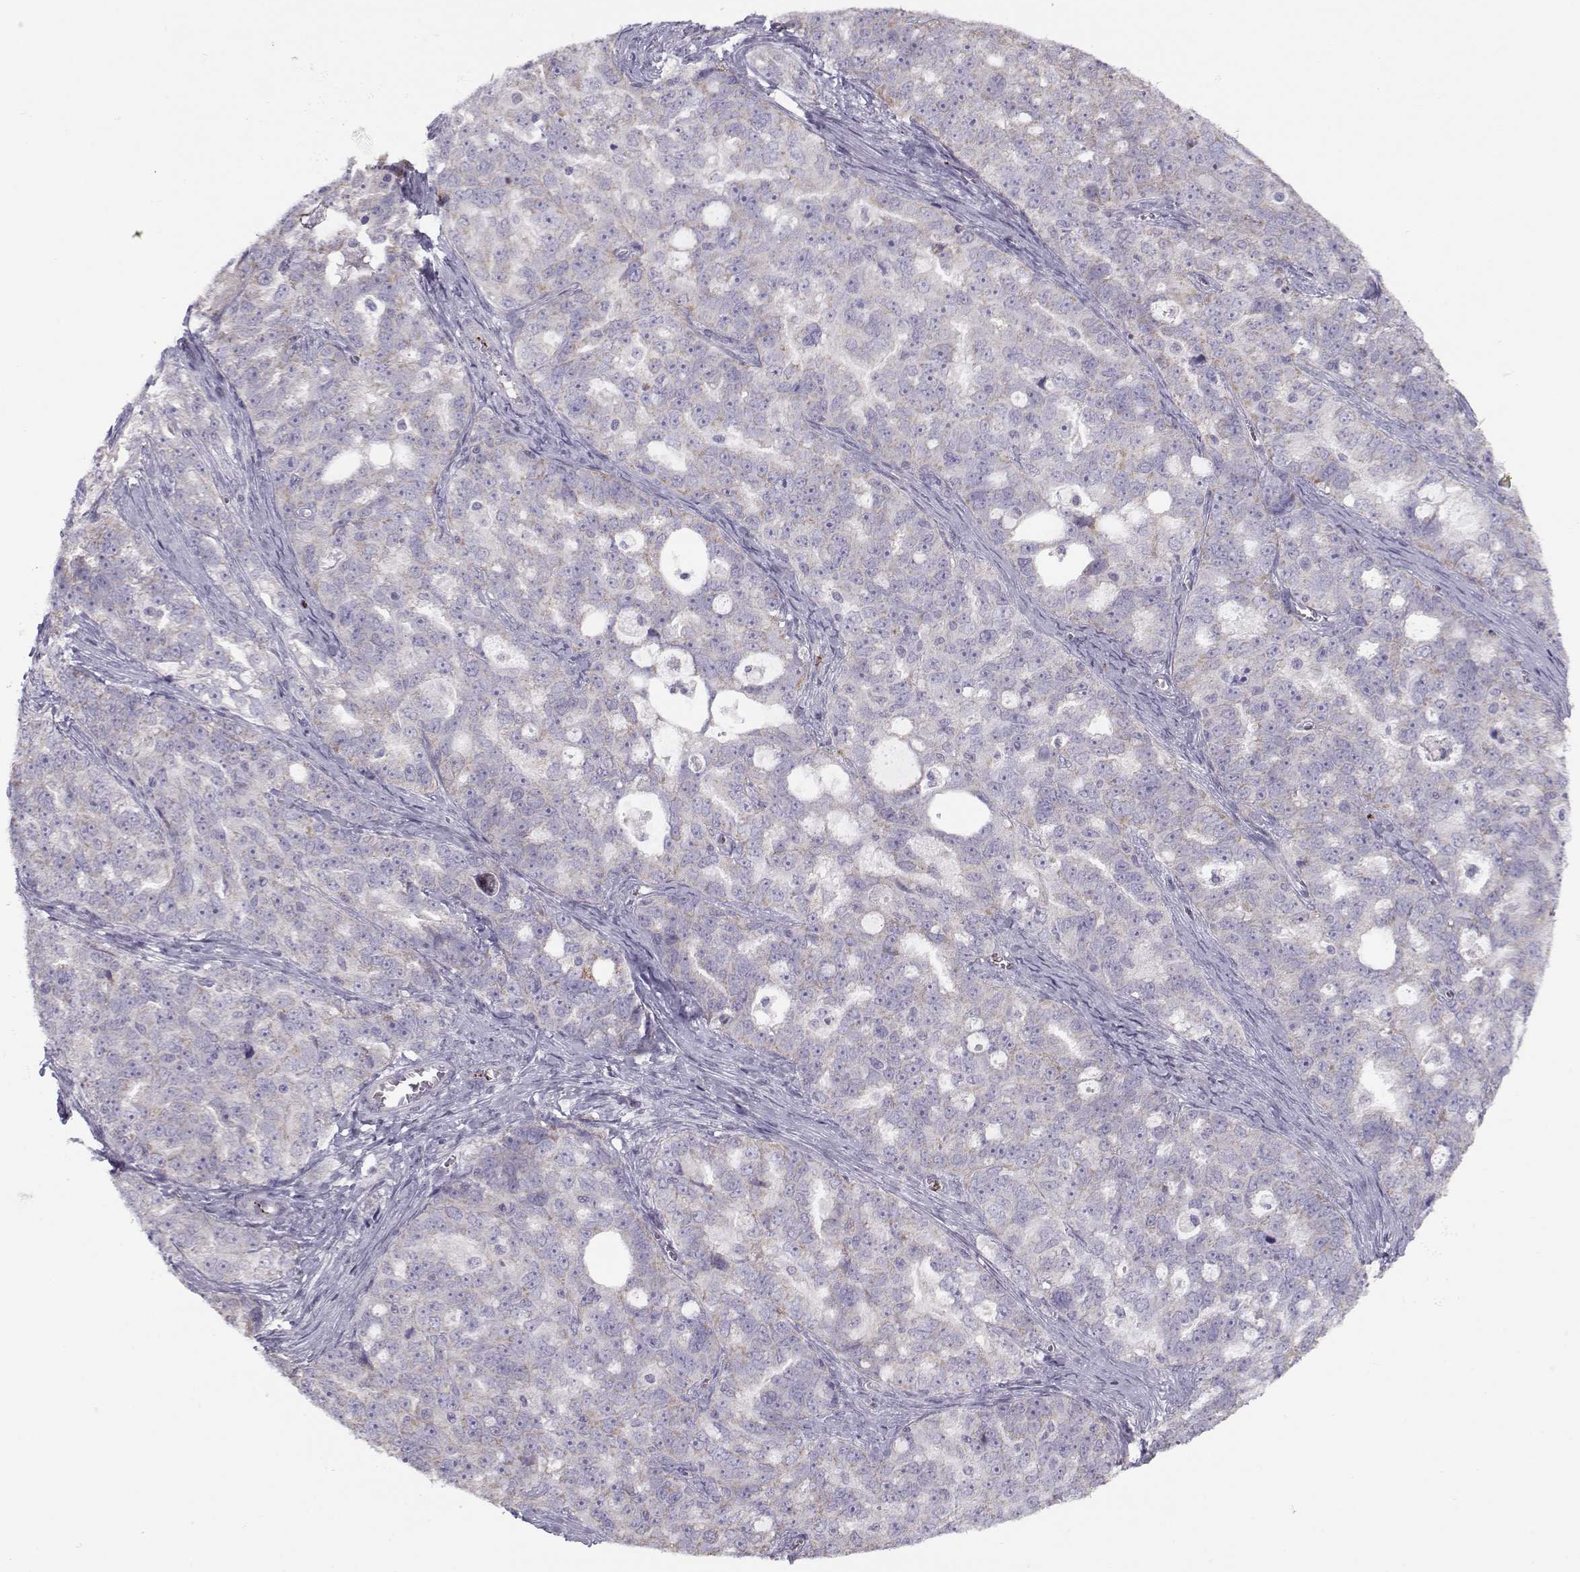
{"staining": {"intensity": "negative", "quantity": "none", "location": "none"}, "tissue": "ovarian cancer", "cell_type": "Tumor cells", "image_type": "cancer", "snomed": [{"axis": "morphology", "description": "Cystadenocarcinoma, serous, NOS"}, {"axis": "topography", "description": "Ovary"}], "caption": "This is an immunohistochemistry micrograph of human ovarian cancer (serous cystadenocarcinoma). There is no staining in tumor cells.", "gene": "KLF17", "patient": {"sex": "female", "age": 51}}